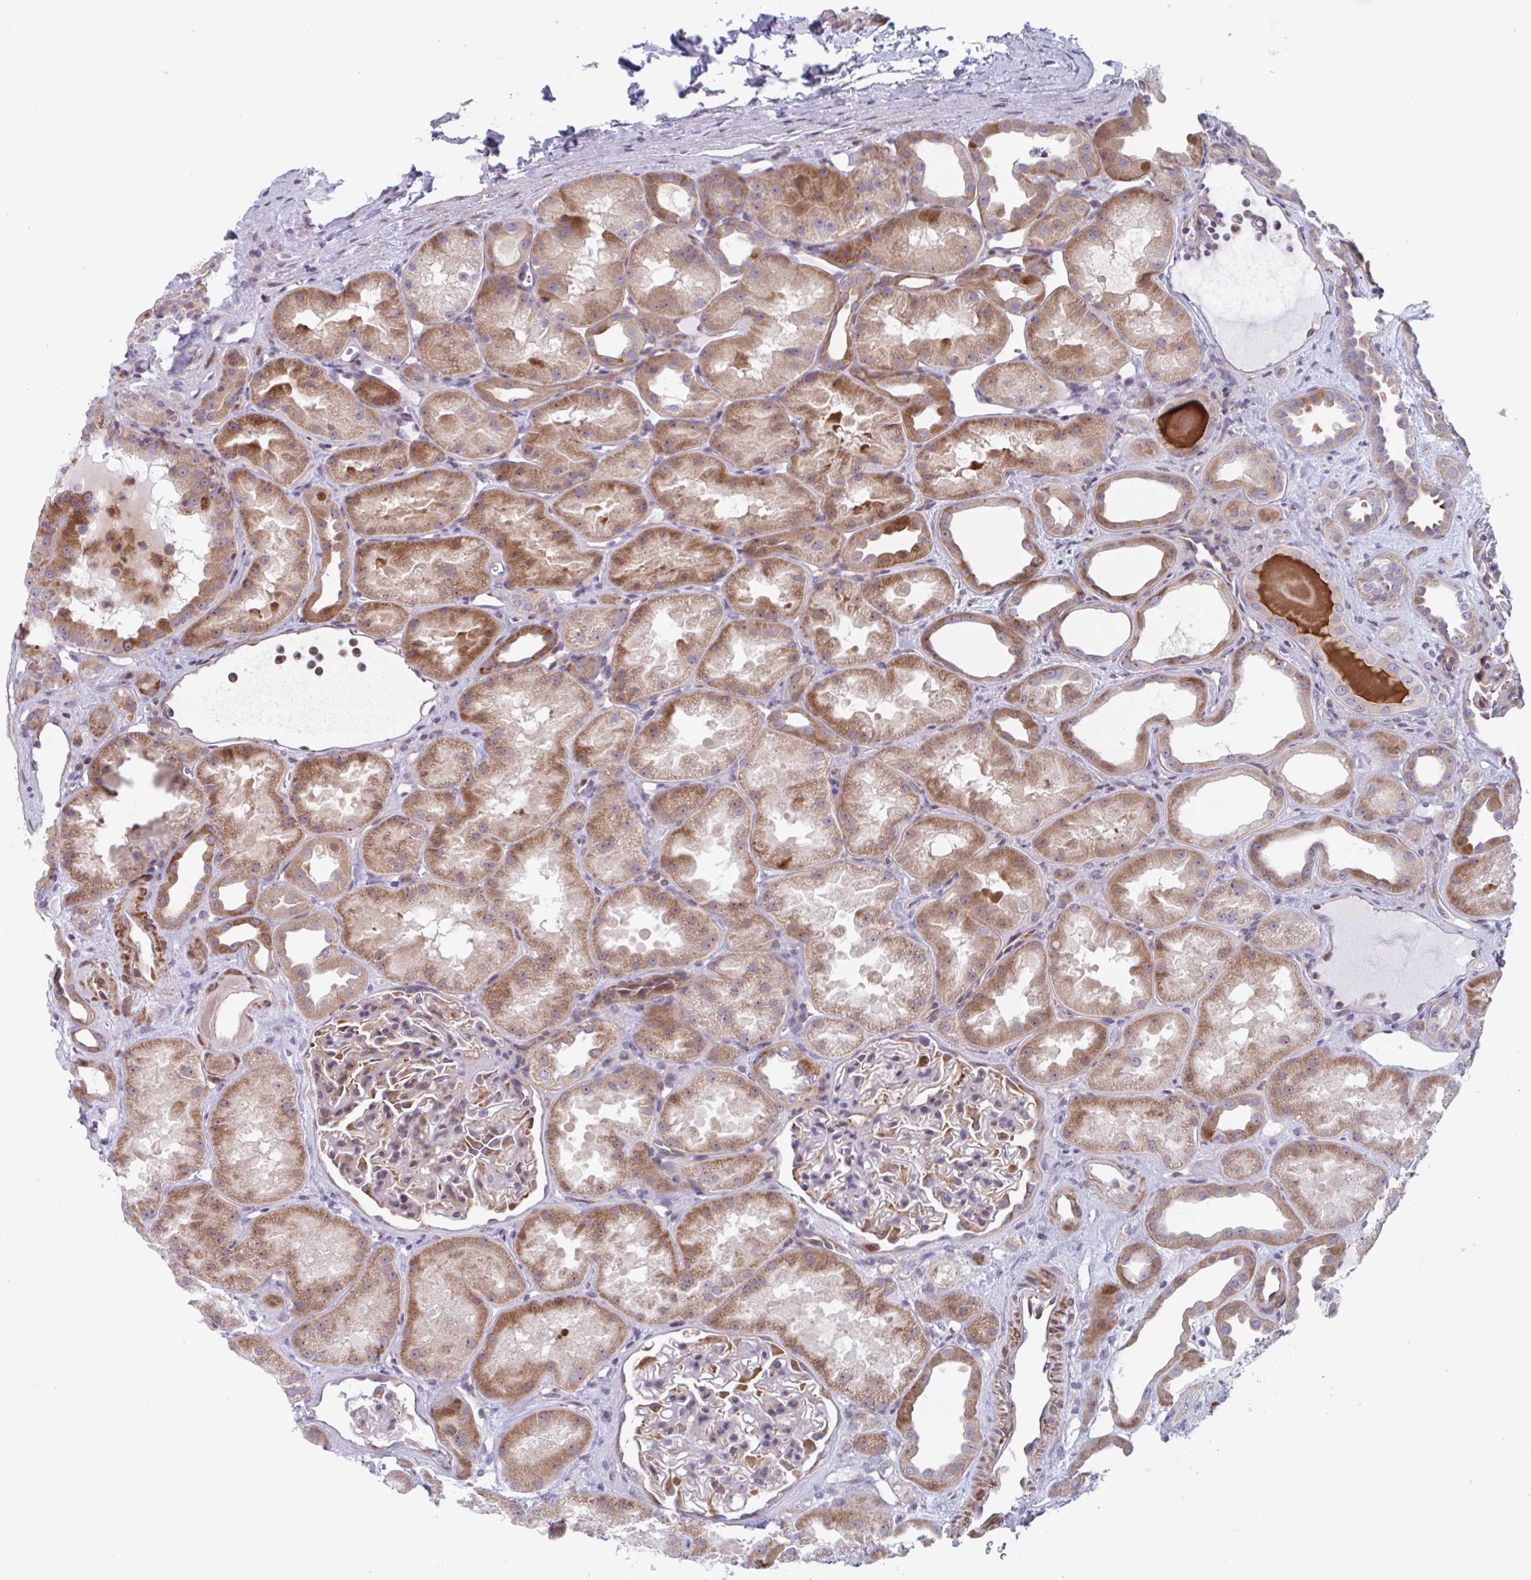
{"staining": {"intensity": "moderate", "quantity": "<25%", "location": "cytoplasmic/membranous"}, "tissue": "kidney", "cell_type": "Cells in glomeruli", "image_type": "normal", "snomed": [{"axis": "morphology", "description": "Normal tissue, NOS"}, {"axis": "topography", "description": "Kidney"}], "caption": "Unremarkable kidney reveals moderate cytoplasmic/membranous expression in approximately <25% of cells in glomeruli (DAB (3,3'-diaminobenzidine) = brown stain, brightfield microscopy at high magnification)..", "gene": "DUXA", "patient": {"sex": "male", "age": 61}}